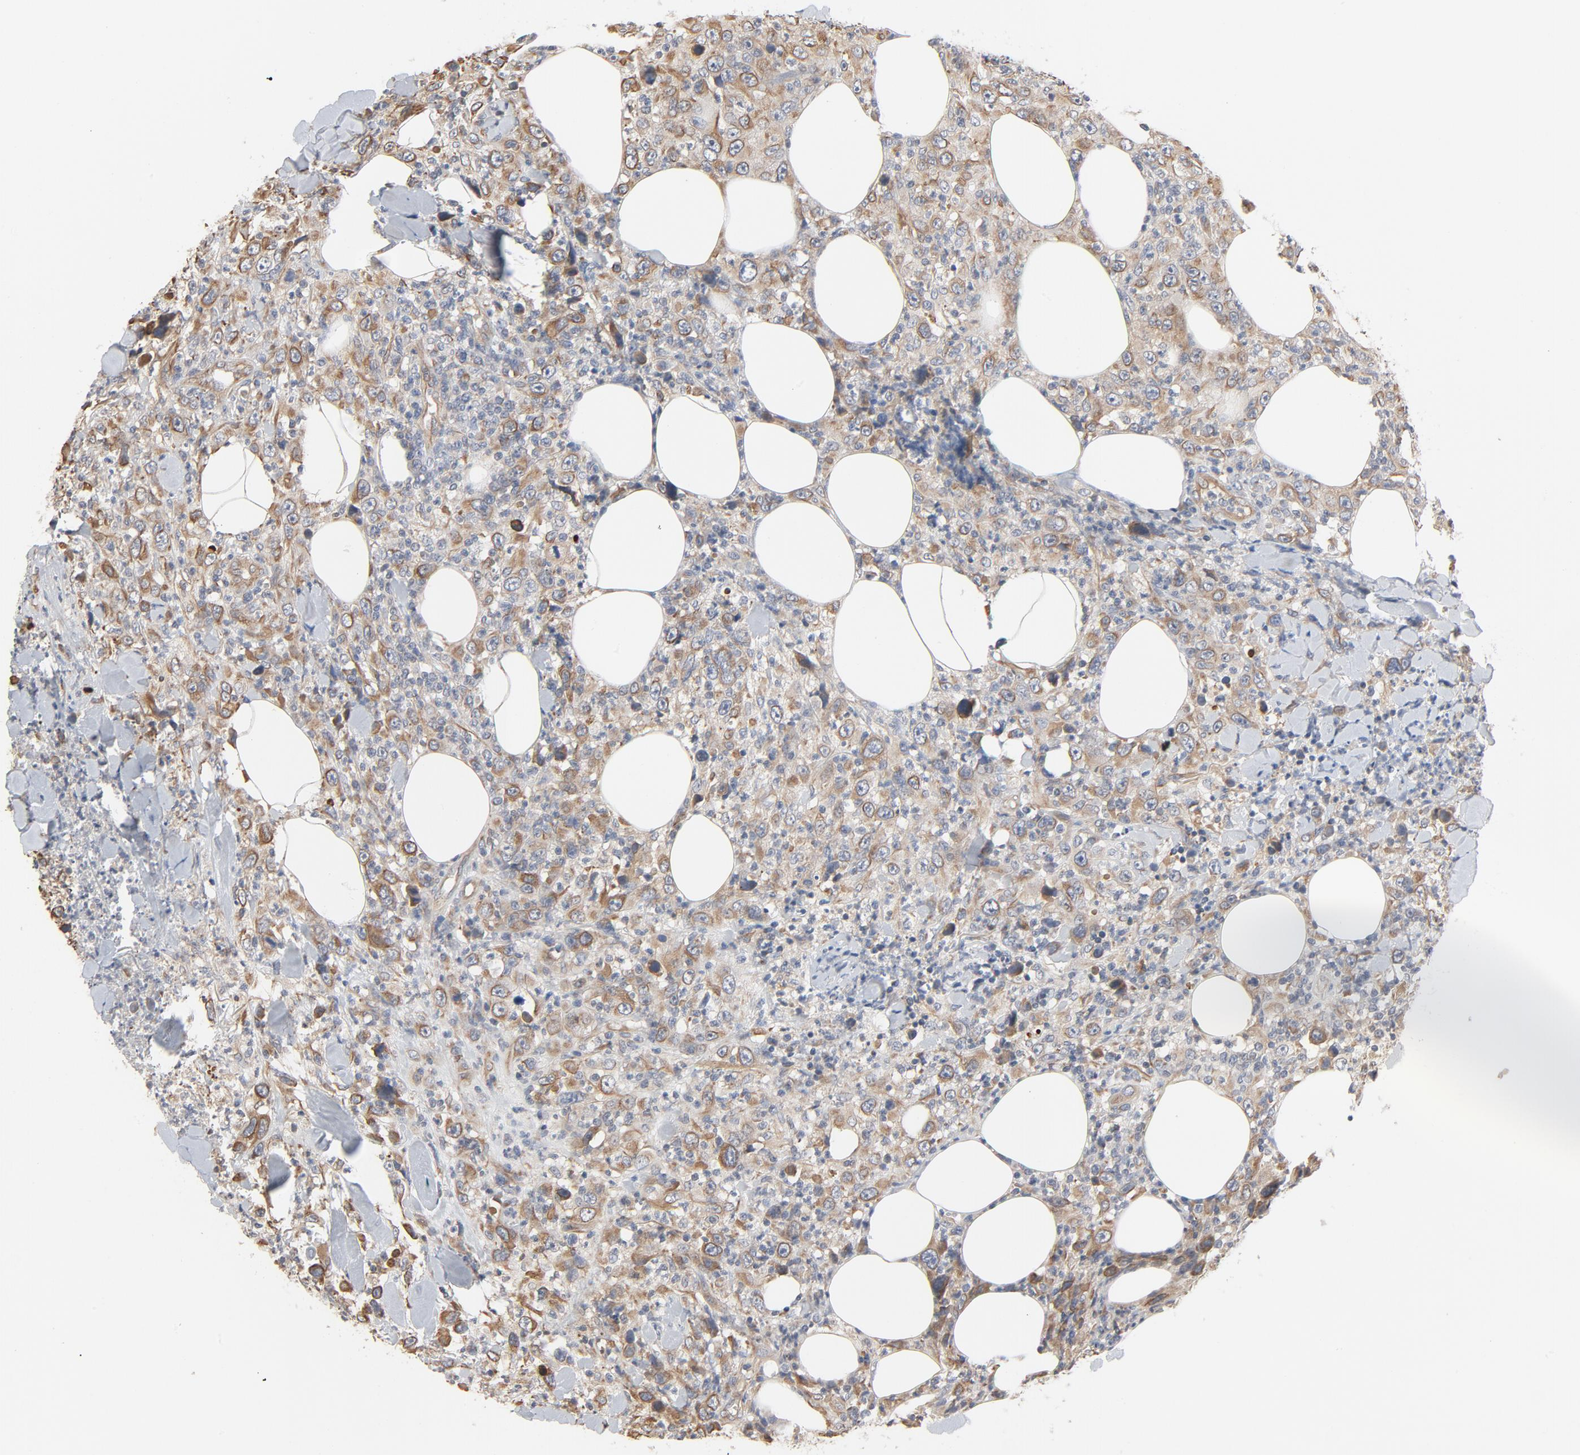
{"staining": {"intensity": "moderate", "quantity": ">75%", "location": "cytoplasmic/membranous"}, "tissue": "thyroid cancer", "cell_type": "Tumor cells", "image_type": "cancer", "snomed": [{"axis": "morphology", "description": "Carcinoma, NOS"}, {"axis": "topography", "description": "Thyroid gland"}], "caption": "Immunohistochemistry (IHC) histopathology image of neoplastic tissue: human thyroid cancer stained using immunohistochemistry (IHC) displays medium levels of moderate protein expression localized specifically in the cytoplasmic/membranous of tumor cells, appearing as a cytoplasmic/membranous brown color.", "gene": "TRIOBP", "patient": {"sex": "female", "age": 77}}